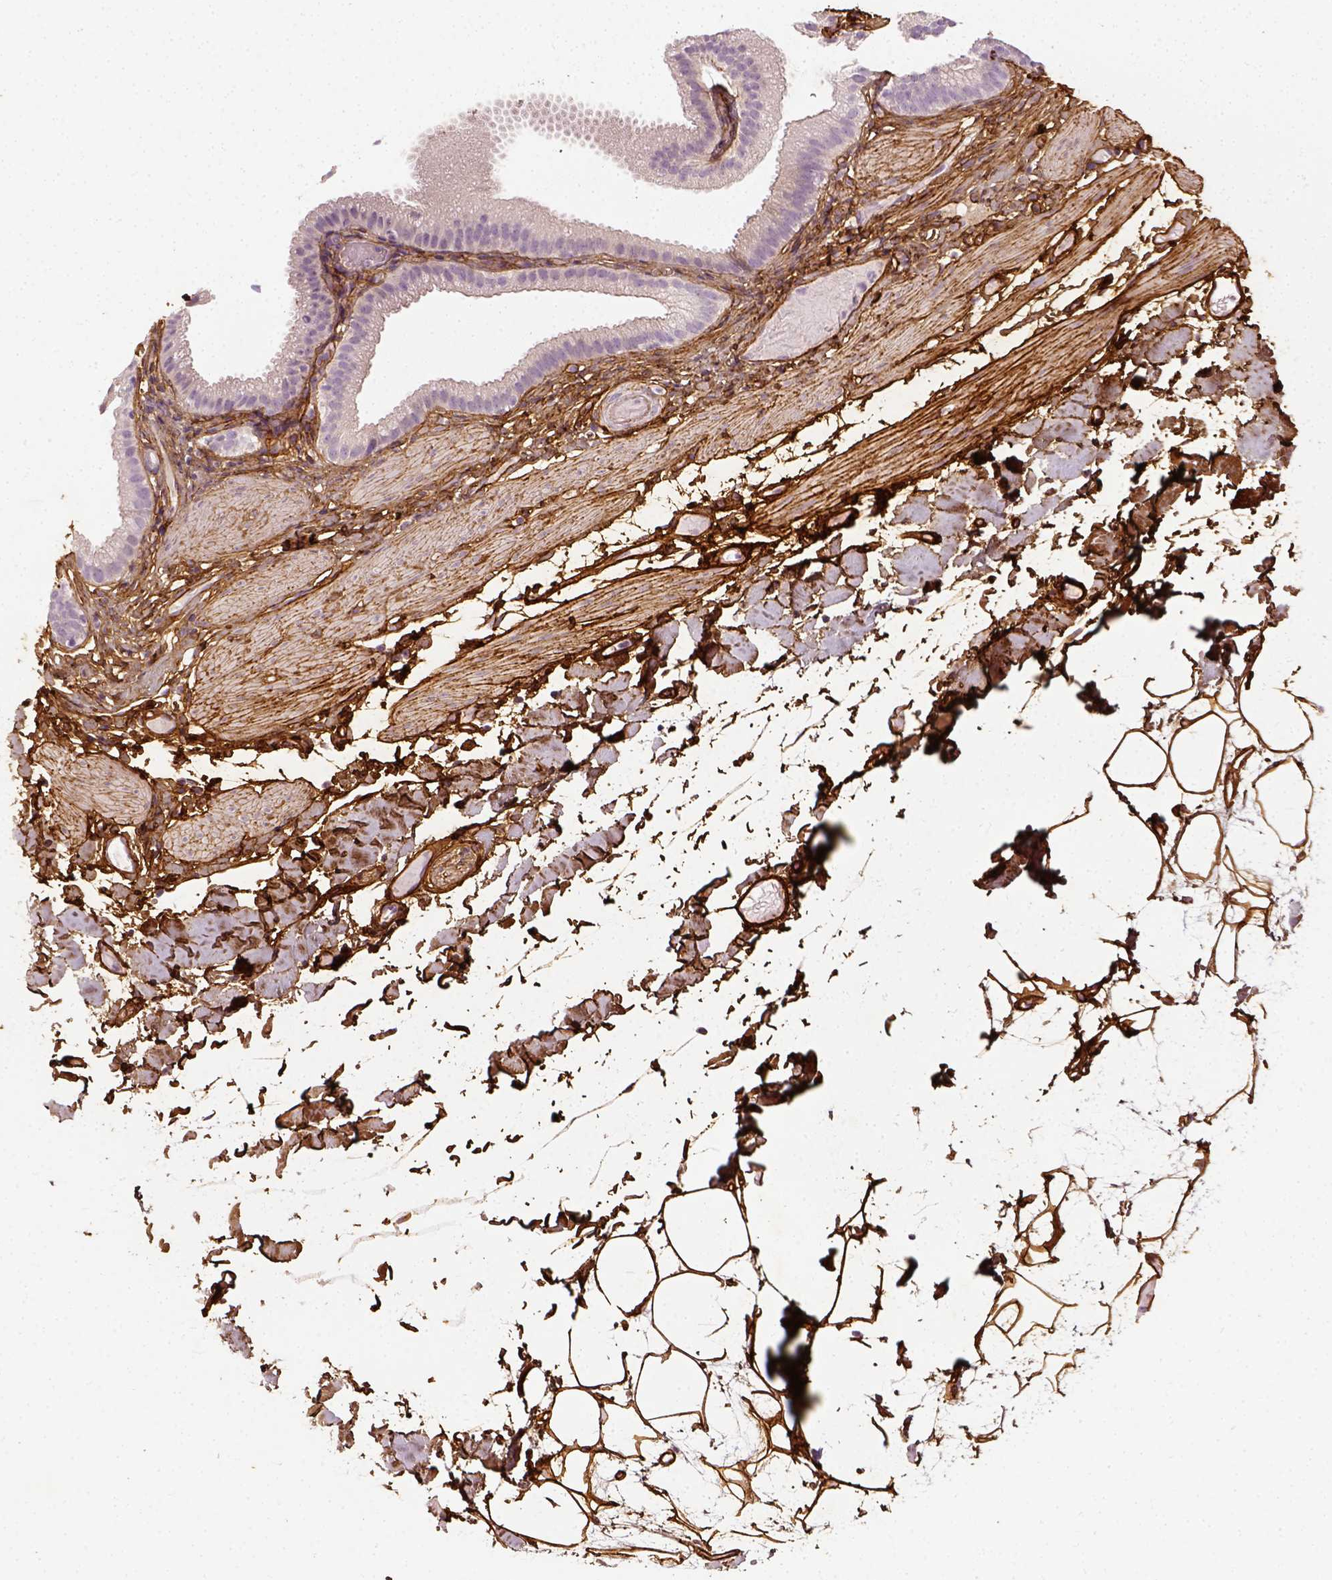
{"staining": {"intensity": "strong", "quantity": ">75%", "location": "cytoplasmic/membranous"}, "tissue": "adipose tissue", "cell_type": "Adipocytes", "image_type": "normal", "snomed": [{"axis": "morphology", "description": "Normal tissue, NOS"}, {"axis": "topography", "description": "Gallbladder"}, {"axis": "topography", "description": "Peripheral nerve tissue"}], "caption": "Immunohistochemistry (IHC) image of normal adipose tissue: human adipose tissue stained using immunohistochemistry (IHC) shows high levels of strong protein expression localized specifically in the cytoplasmic/membranous of adipocytes, appearing as a cytoplasmic/membranous brown color.", "gene": "COL6A2", "patient": {"sex": "female", "age": 45}}